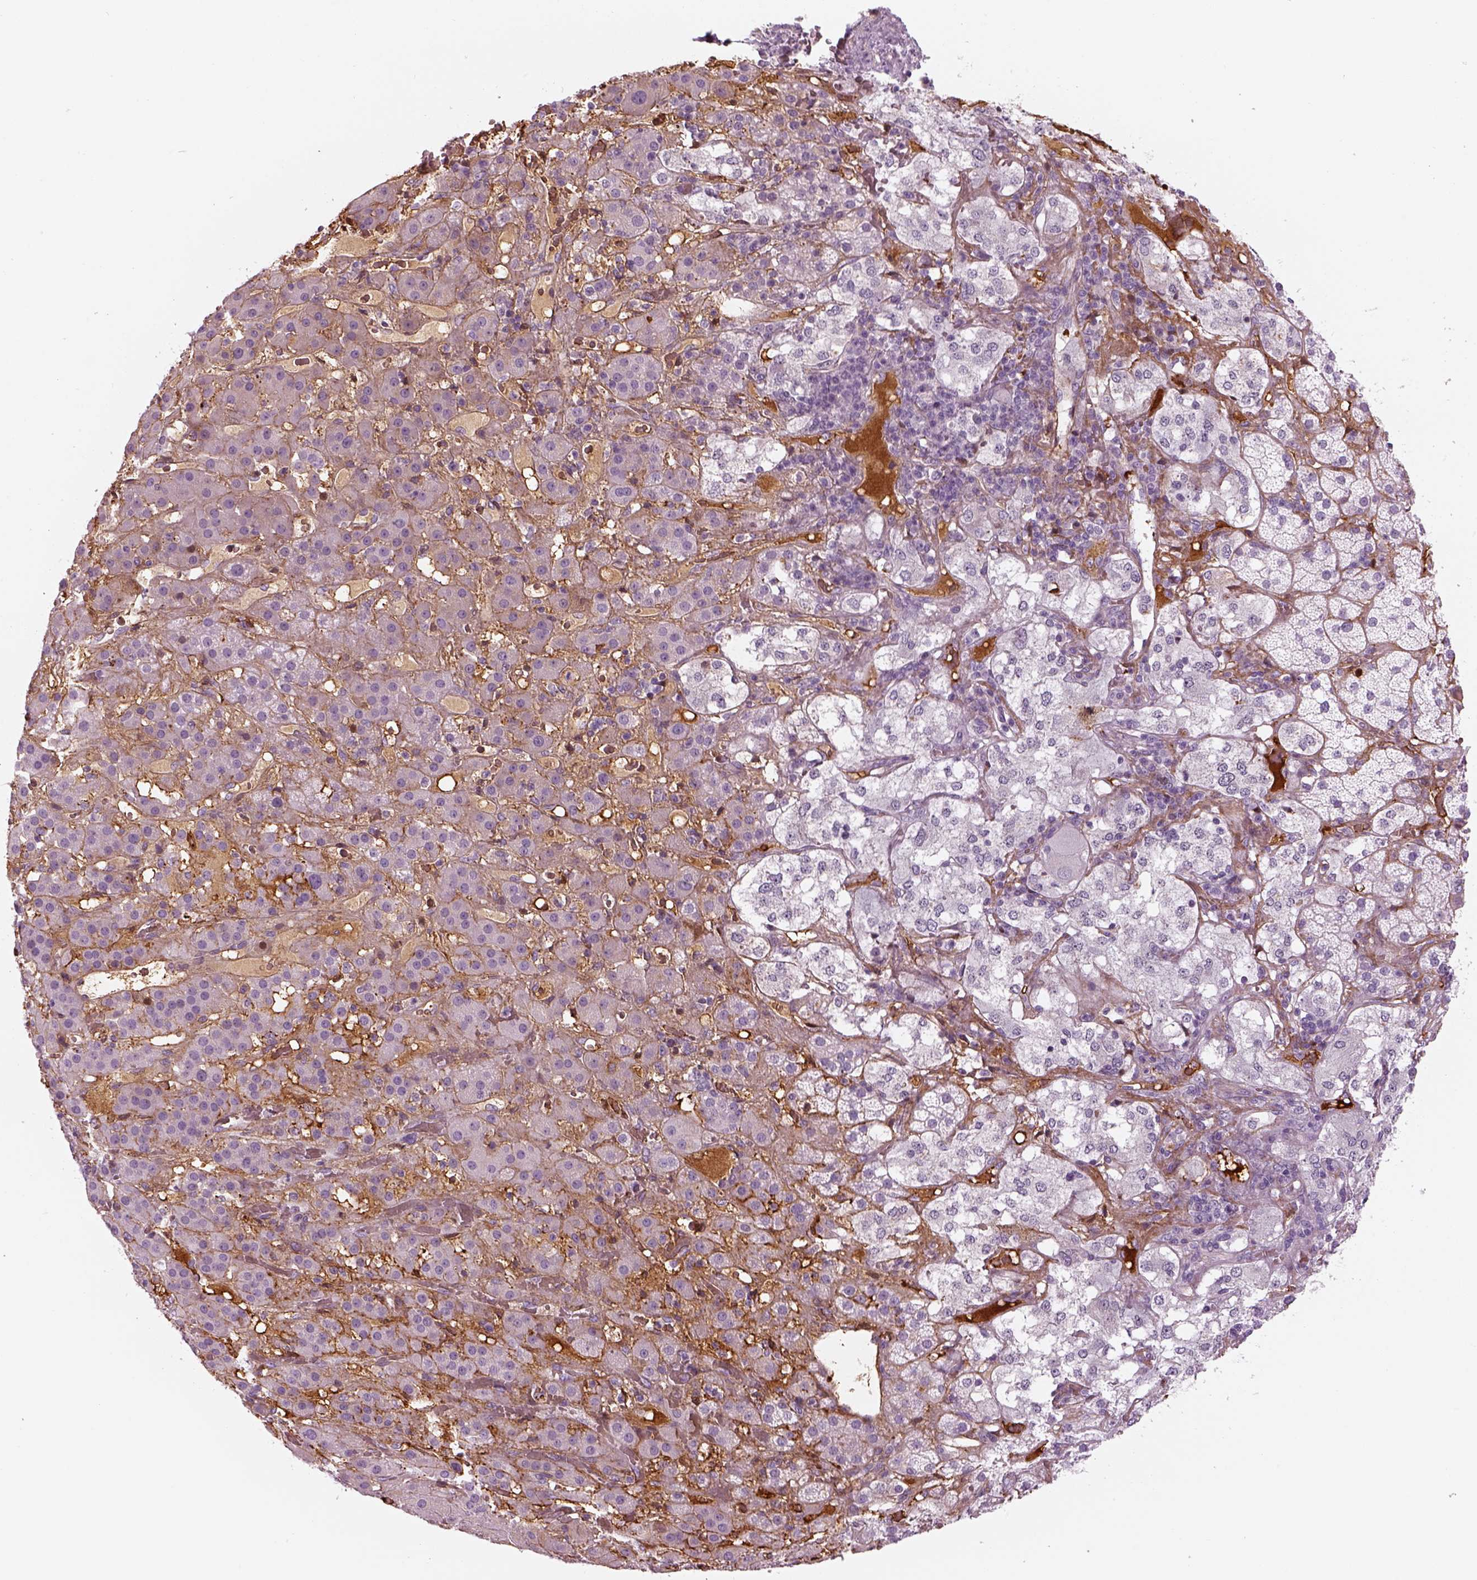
{"staining": {"intensity": "negative", "quantity": "none", "location": "none"}, "tissue": "adrenal gland", "cell_type": "Glandular cells", "image_type": "normal", "snomed": [{"axis": "morphology", "description": "Normal tissue, NOS"}, {"axis": "topography", "description": "Adrenal gland"}], "caption": "Glandular cells show no significant positivity in normal adrenal gland.", "gene": "PABPC1L2A", "patient": {"sex": "male", "age": 57}}